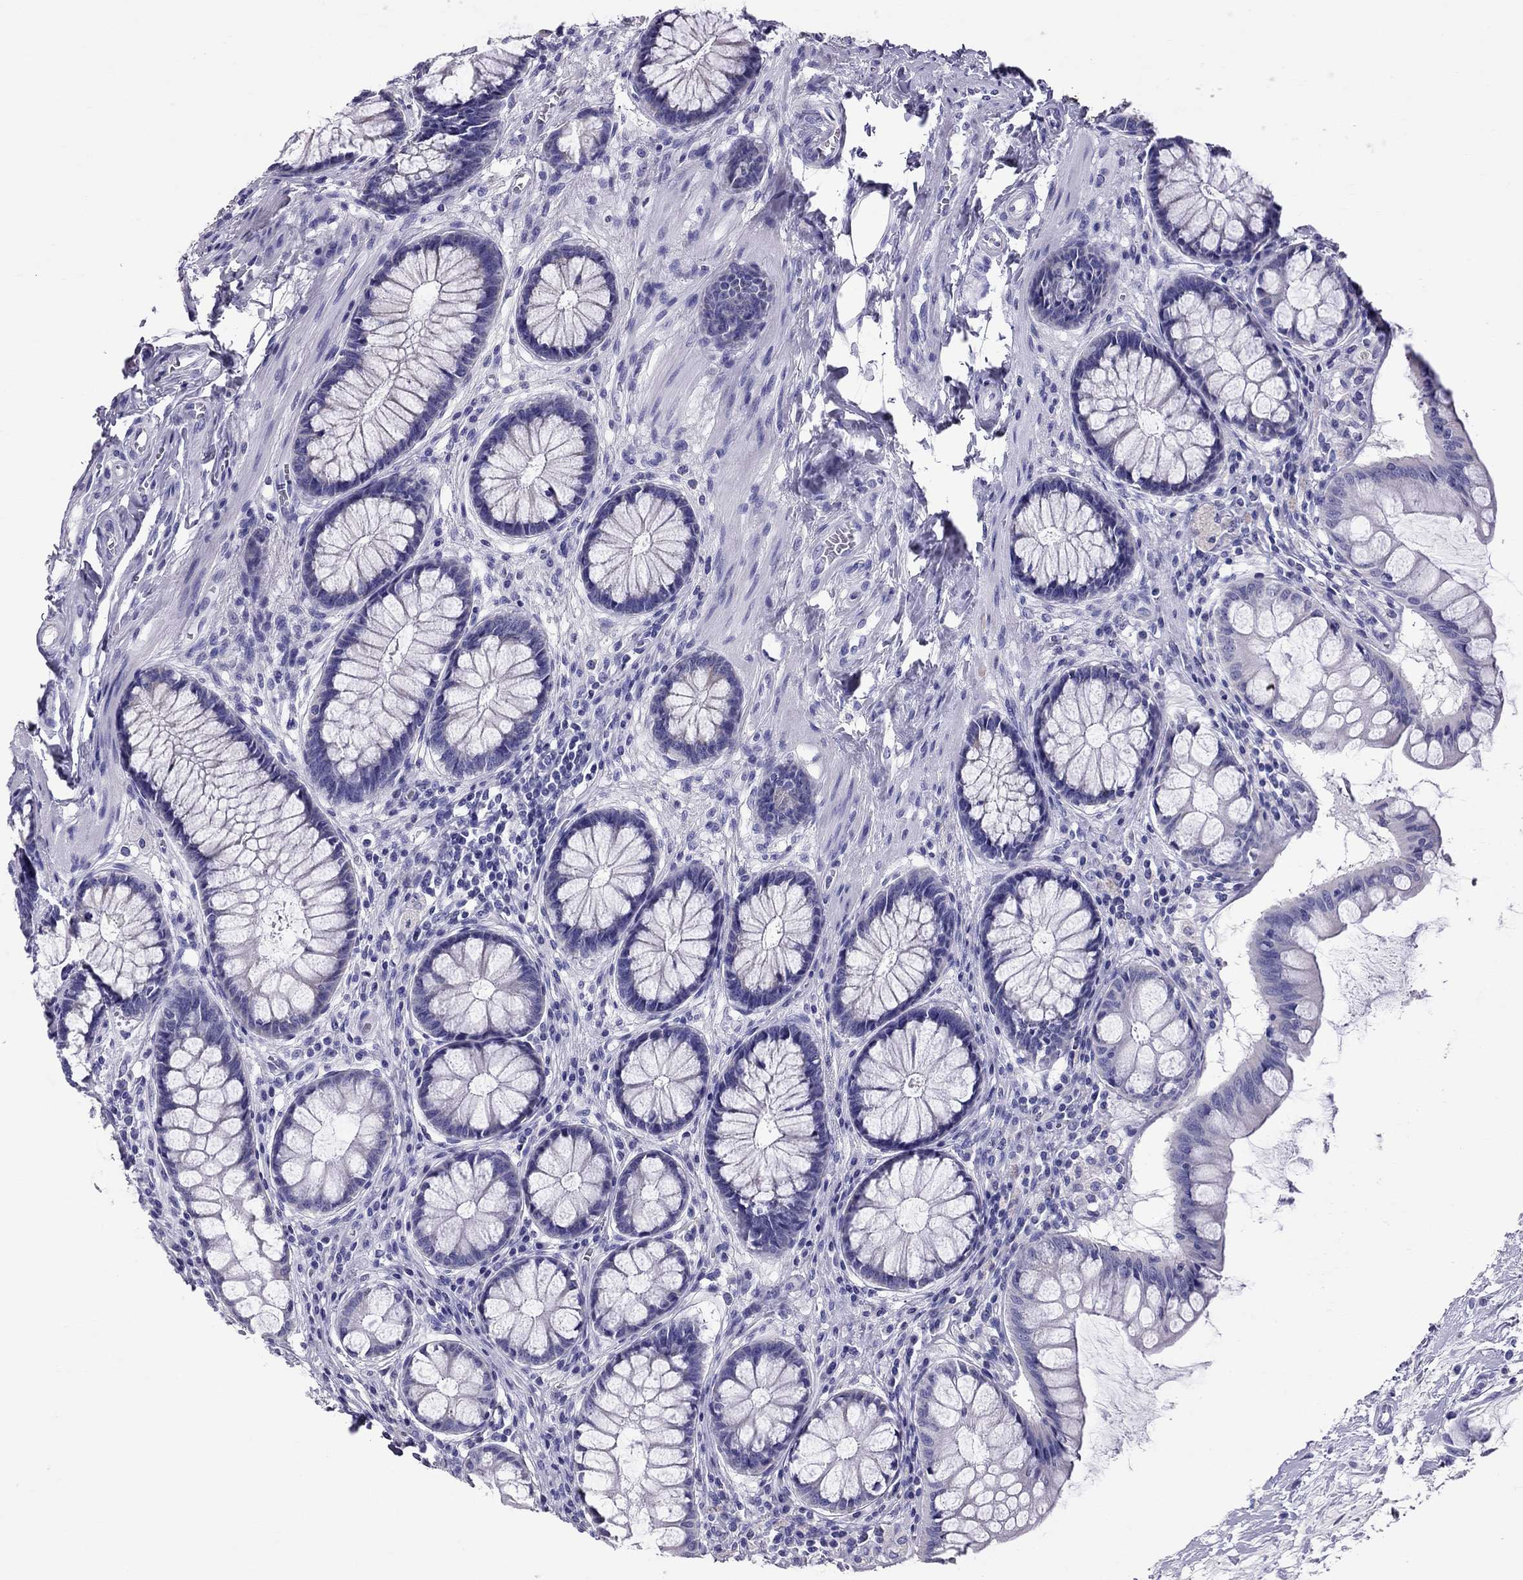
{"staining": {"intensity": "negative", "quantity": "none", "location": "none"}, "tissue": "colon", "cell_type": "Endothelial cells", "image_type": "normal", "snomed": [{"axis": "morphology", "description": "Normal tissue, NOS"}, {"axis": "topography", "description": "Colon"}], "caption": "High power microscopy micrograph of an immunohistochemistry (IHC) histopathology image of unremarkable colon, revealing no significant positivity in endothelial cells.", "gene": "TTLL13", "patient": {"sex": "female", "age": 65}}